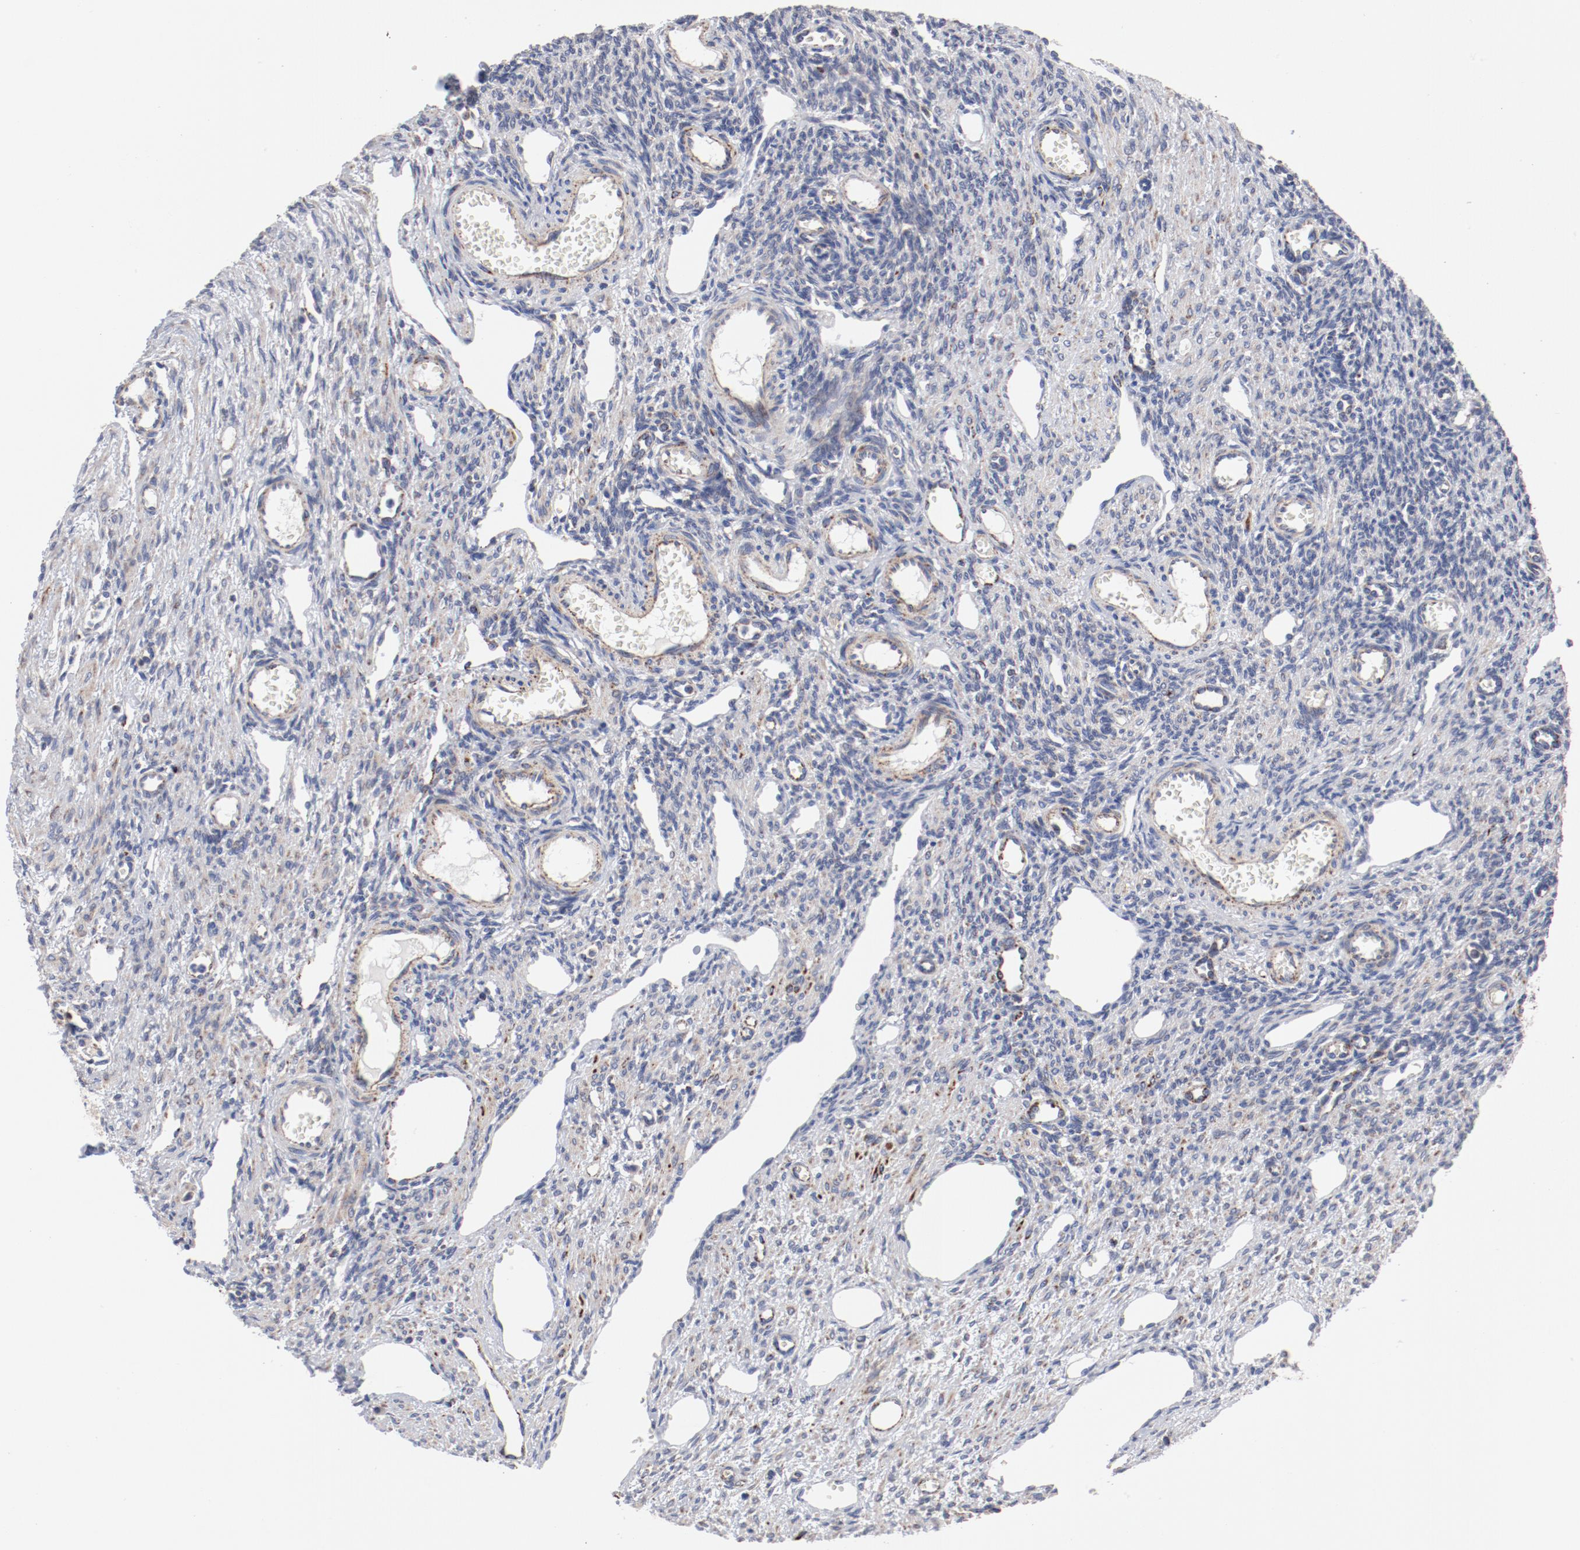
{"staining": {"intensity": "negative", "quantity": "none", "location": "none"}, "tissue": "ovary", "cell_type": "Ovarian stroma cells", "image_type": "normal", "snomed": [{"axis": "morphology", "description": "Normal tissue, NOS"}, {"axis": "topography", "description": "Ovary"}], "caption": "A histopathology image of human ovary is negative for staining in ovarian stroma cells. (Brightfield microscopy of DAB IHC at high magnification).", "gene": "NDUFV2", "patient": {"sex": "female", "age": 33}}